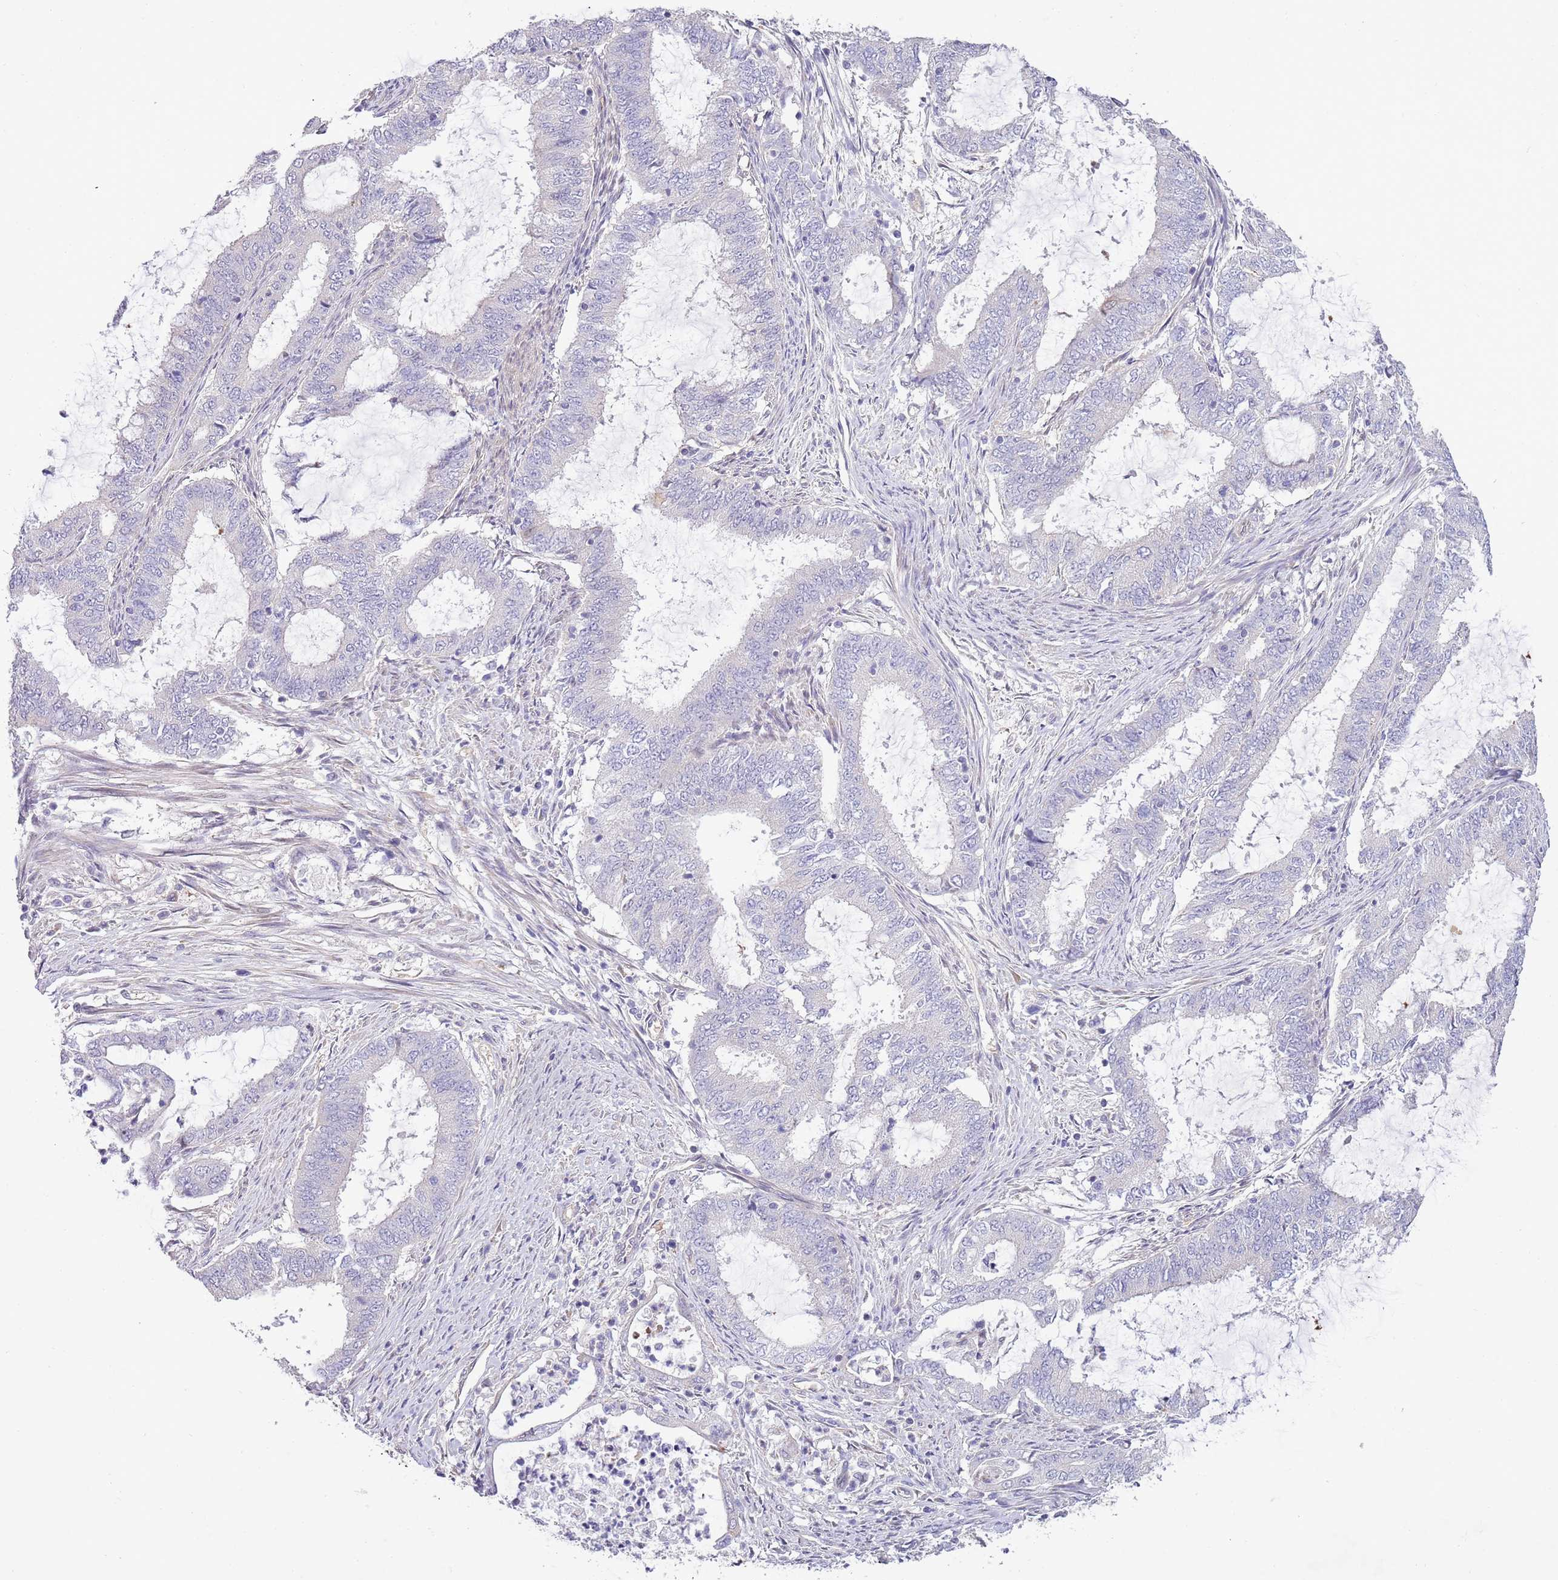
{"staining": {"intensity": "negative", "quantity": "none", "location": "none"}, "tissue": "endometrial cancer", "cell_type": "Tumor cells", "image_type": "cancer", "snomed": [{"axis": "morphology", "description": "Adenocarcinoma, NOS"}, {"axis": "topography", "description": "Endometrium"}], "caption": "High magnification brightfield microscopy of endometrial cancer stained with DAB (brown) and counterstained with hematoxylin (blue): tumor cells show no significant positivity.", "gene": "LIPJ", "patient": {"sex": "female", "age": 51}}